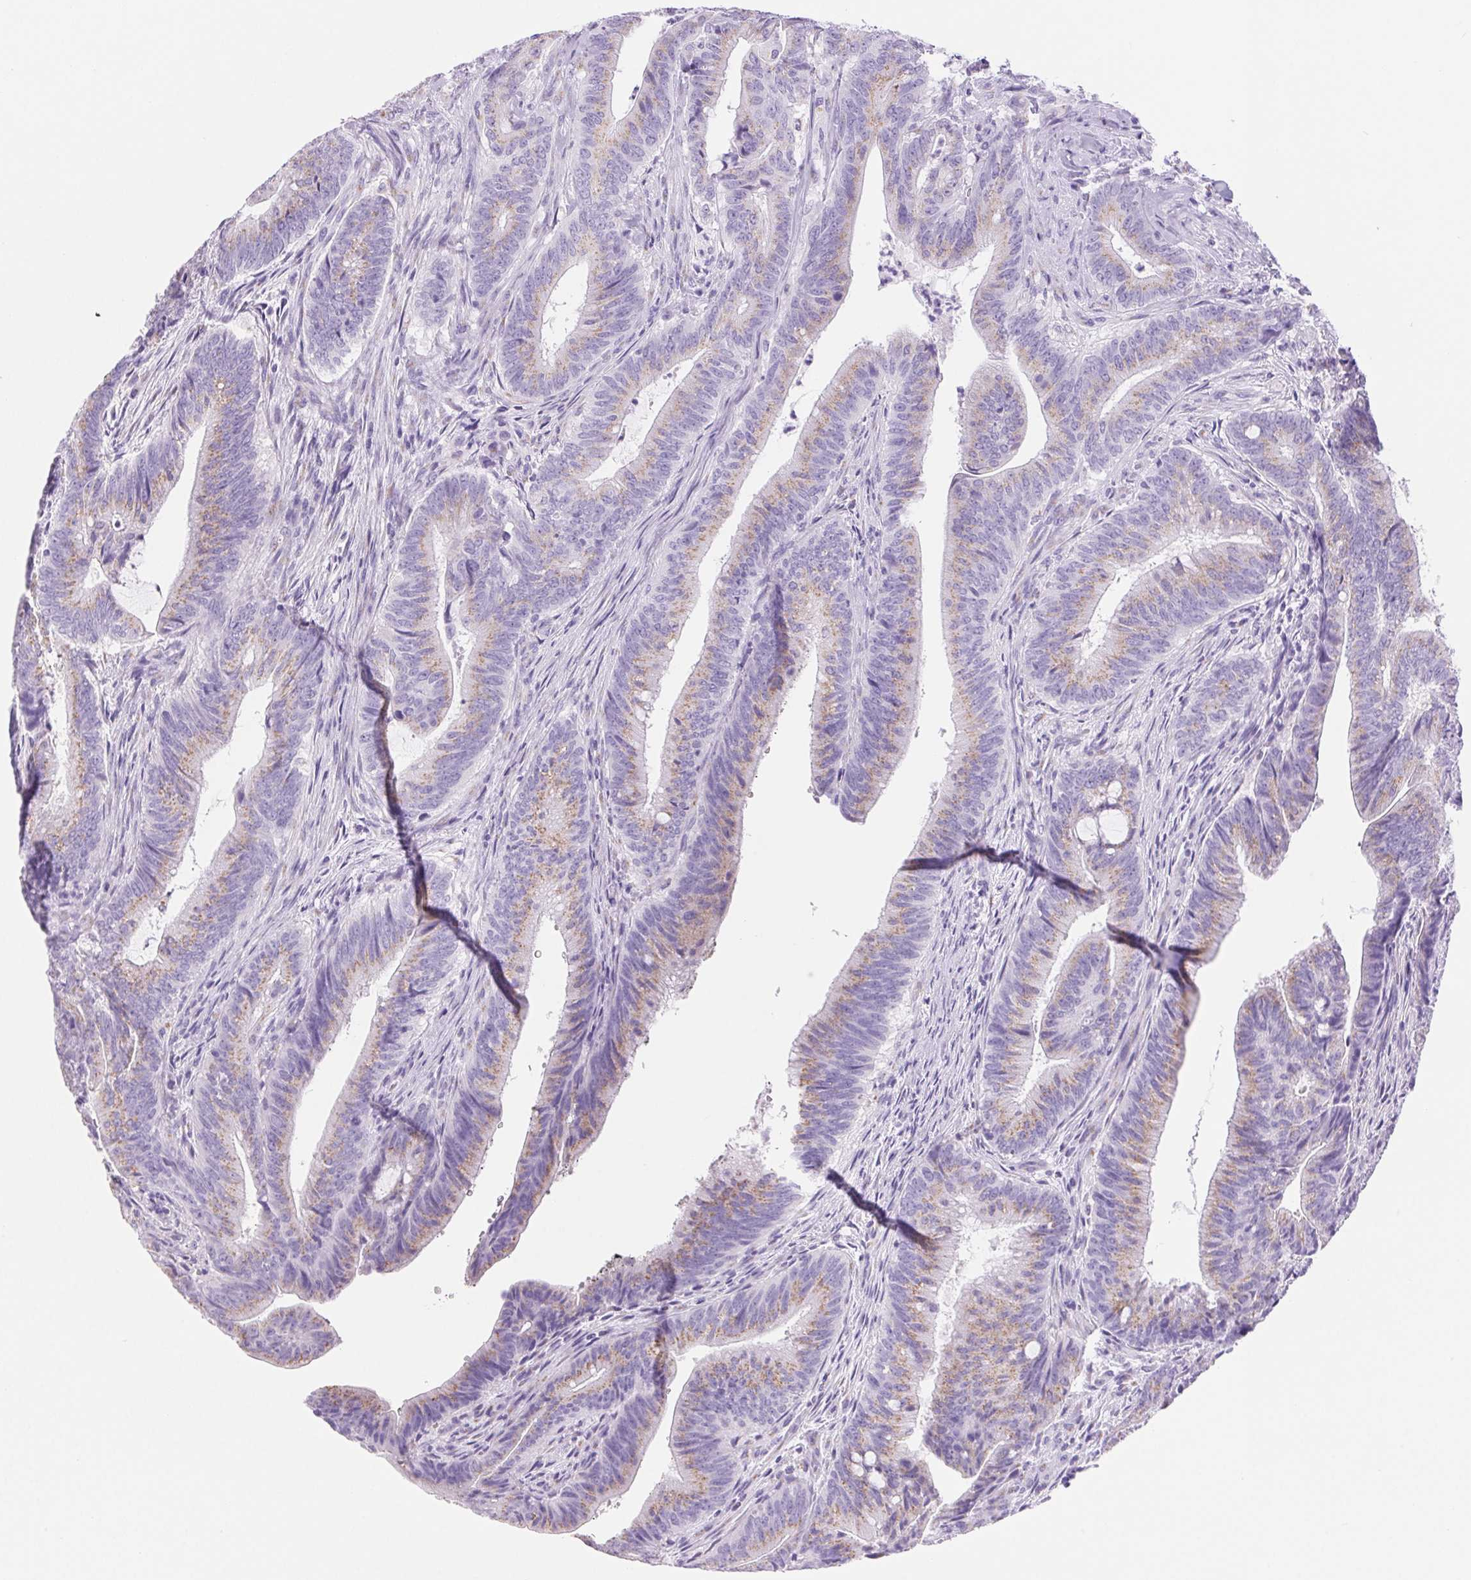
{"staining": {"intensity": "weak", "quantity": ">75%", "location": "cytoplasmic/membranous"}, "tissue": "colorectal cancer", "cell_type": "Tumor cells", "image_type": "cancer", "snomed": [{"axis": "morphology", "description": "Adenocarcinoma, NOS"}, {"axis": "topography", "description": "Colon"}], "caption": "DAB immunohistochemical staining of human adenocarcinoma (colorectal) reveals weak cytoplasmic/membranous protein expression in approximately >75% of tumor cells.", "gene": "SERPINB3", "patient": {"sex": "female", "age": 43}}